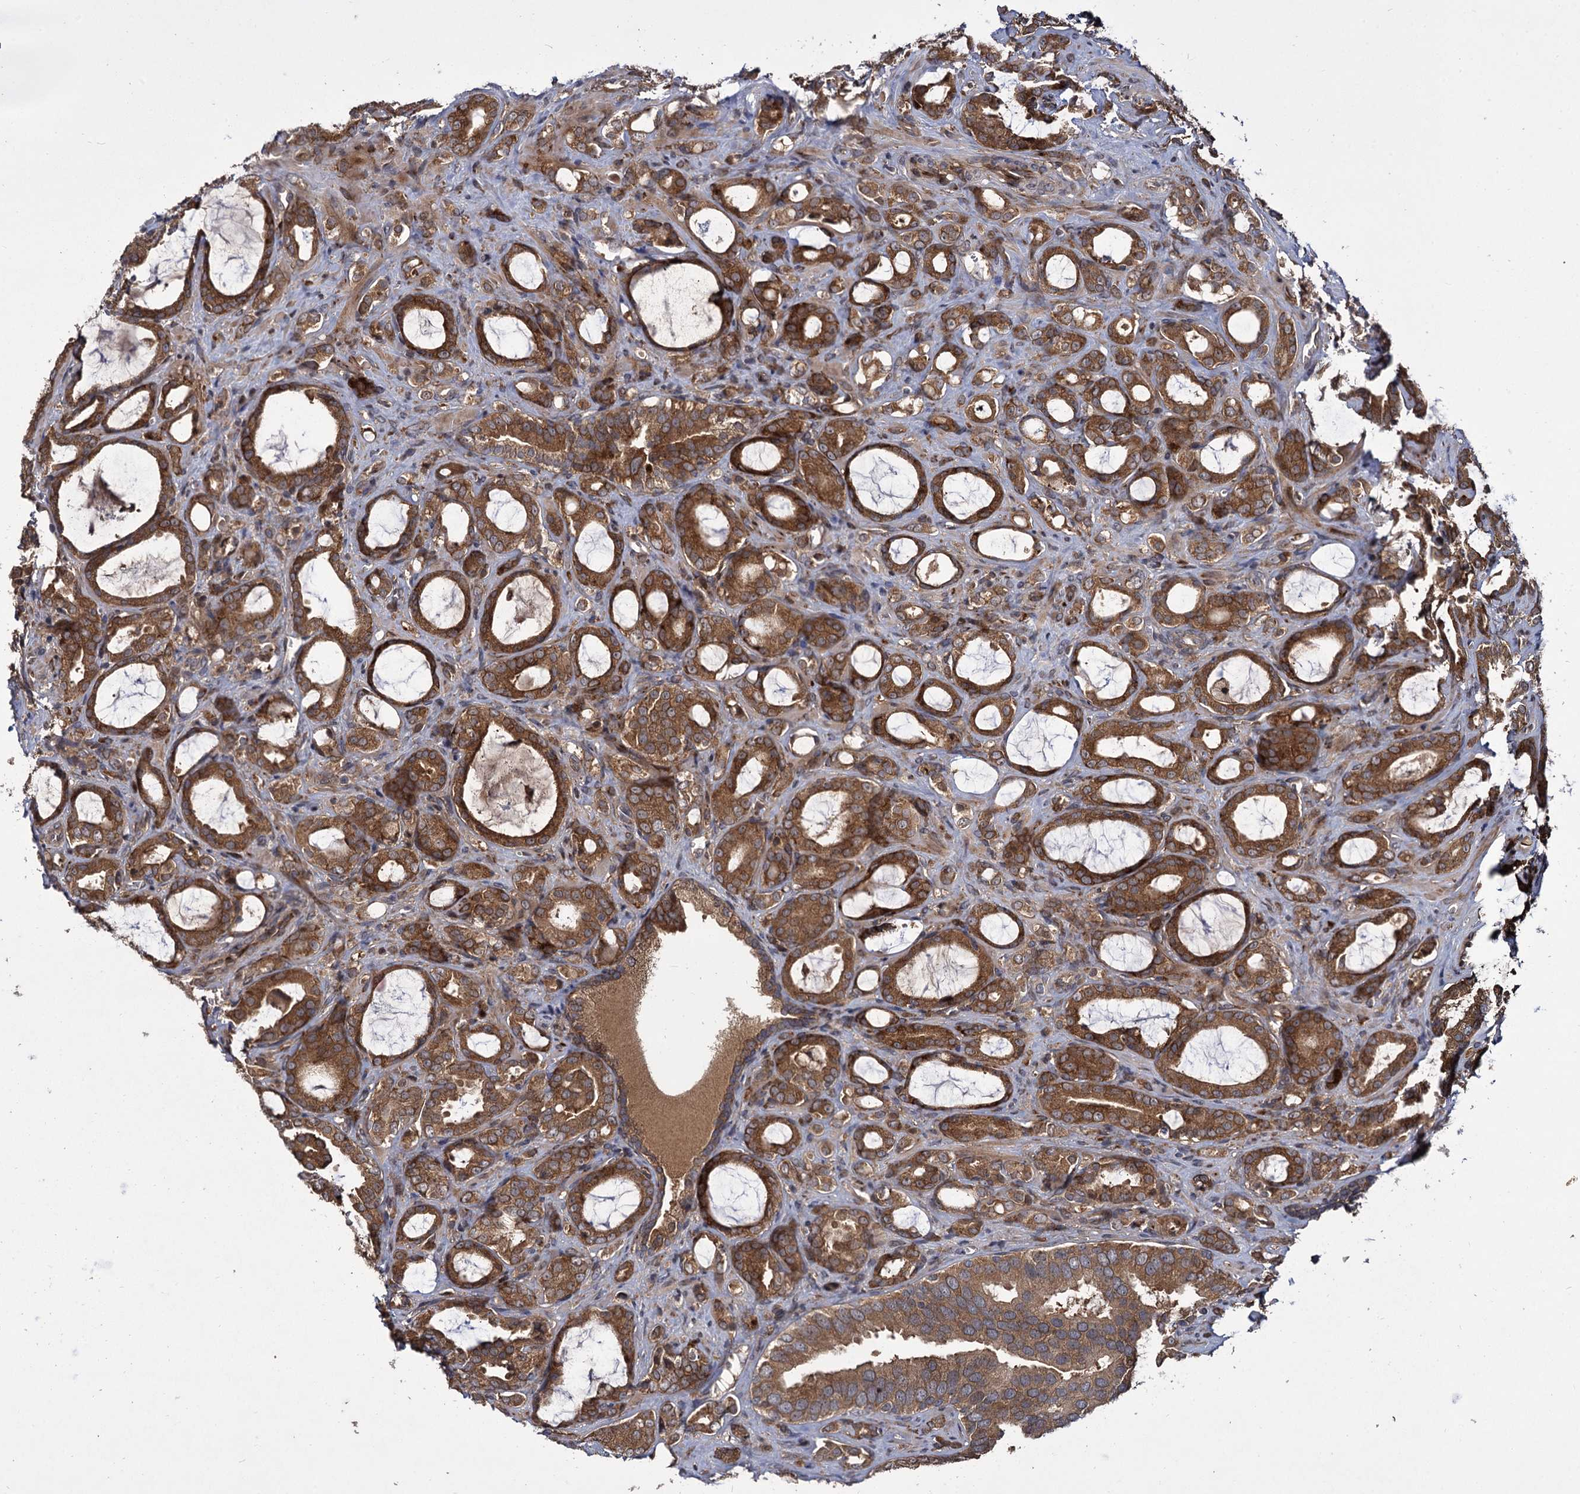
{"staining": {"intensity": "moderate", "quantity": ">75%", "location": "cytoplasmic/membranous"}, "tissue": "prostate cancer", "cell_type": "Tumor cells", "image_type": "cancer", "snomed": [{"axis": "morphology", "description": "Adenocarcinoma, High grade"}, {"axis": "topography", "description": "Prostate"}], "caption": "Protein analysis of high-grade adenocarcinoma (prostate) tissue displays moderate cytoplasmic/membranous expression in about >75% of tumor cells.", "gene": "INPPL1", "patient": {"sex": "male", "age": 72}}